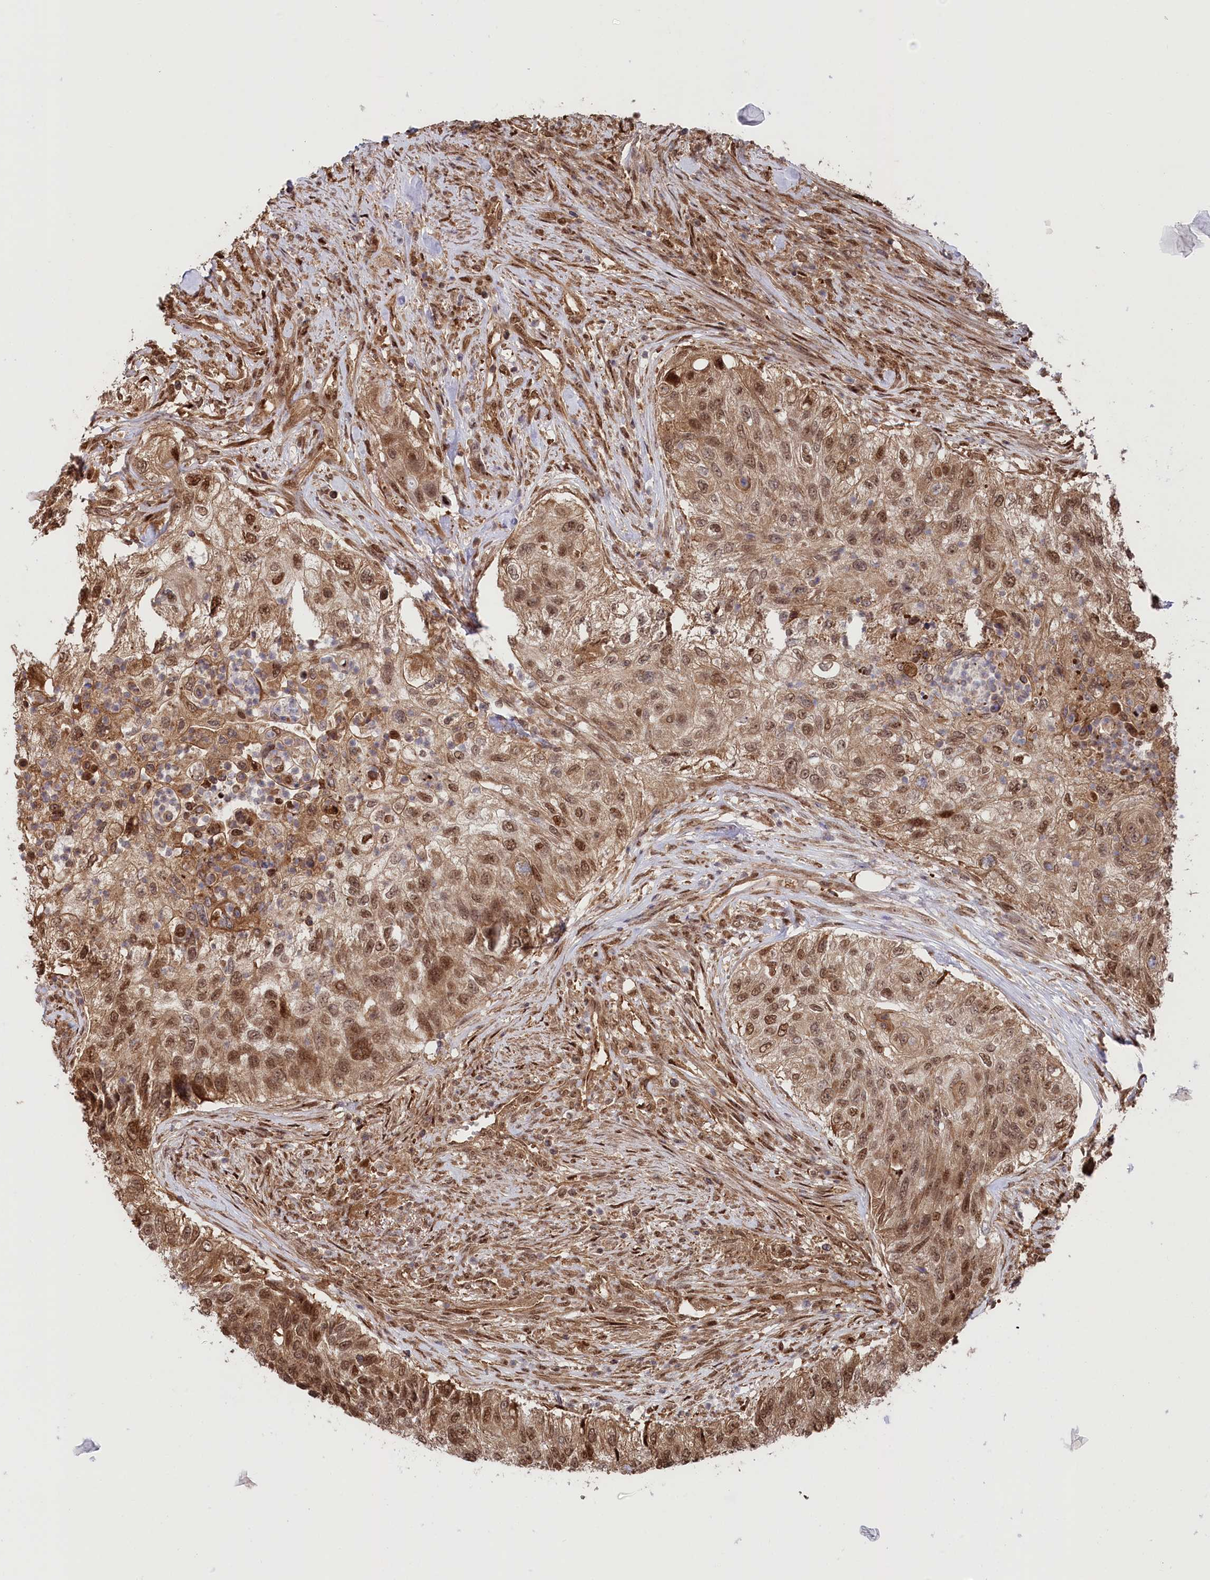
{"staining": {"intensity": "moderate", "quantity": ">75%", "location": "cytoplasmic/membranous,nuclear"}, "tissue": "urothelial cancer", "cell_type": "Tumor cells", "image_type": "cancer", "snomed": [{"axis": "morphology", "description": "Urothelial carcinoma, High grade"}, {"axis": "topography", "description": "Urinary bladder"}], "caption": "Protein staining by immunohistochemistry (IHC) reveals moderate cytoplasmic/membranous and nuclear expression in about >75% of tumor cells in urothelial cancer. (DAB (3,3'-diaminobenzidine) IHC with brightfield microscopy, high magnification).", "gene": "PSMA1", "patient": {"sex": "female", "age": 60}}